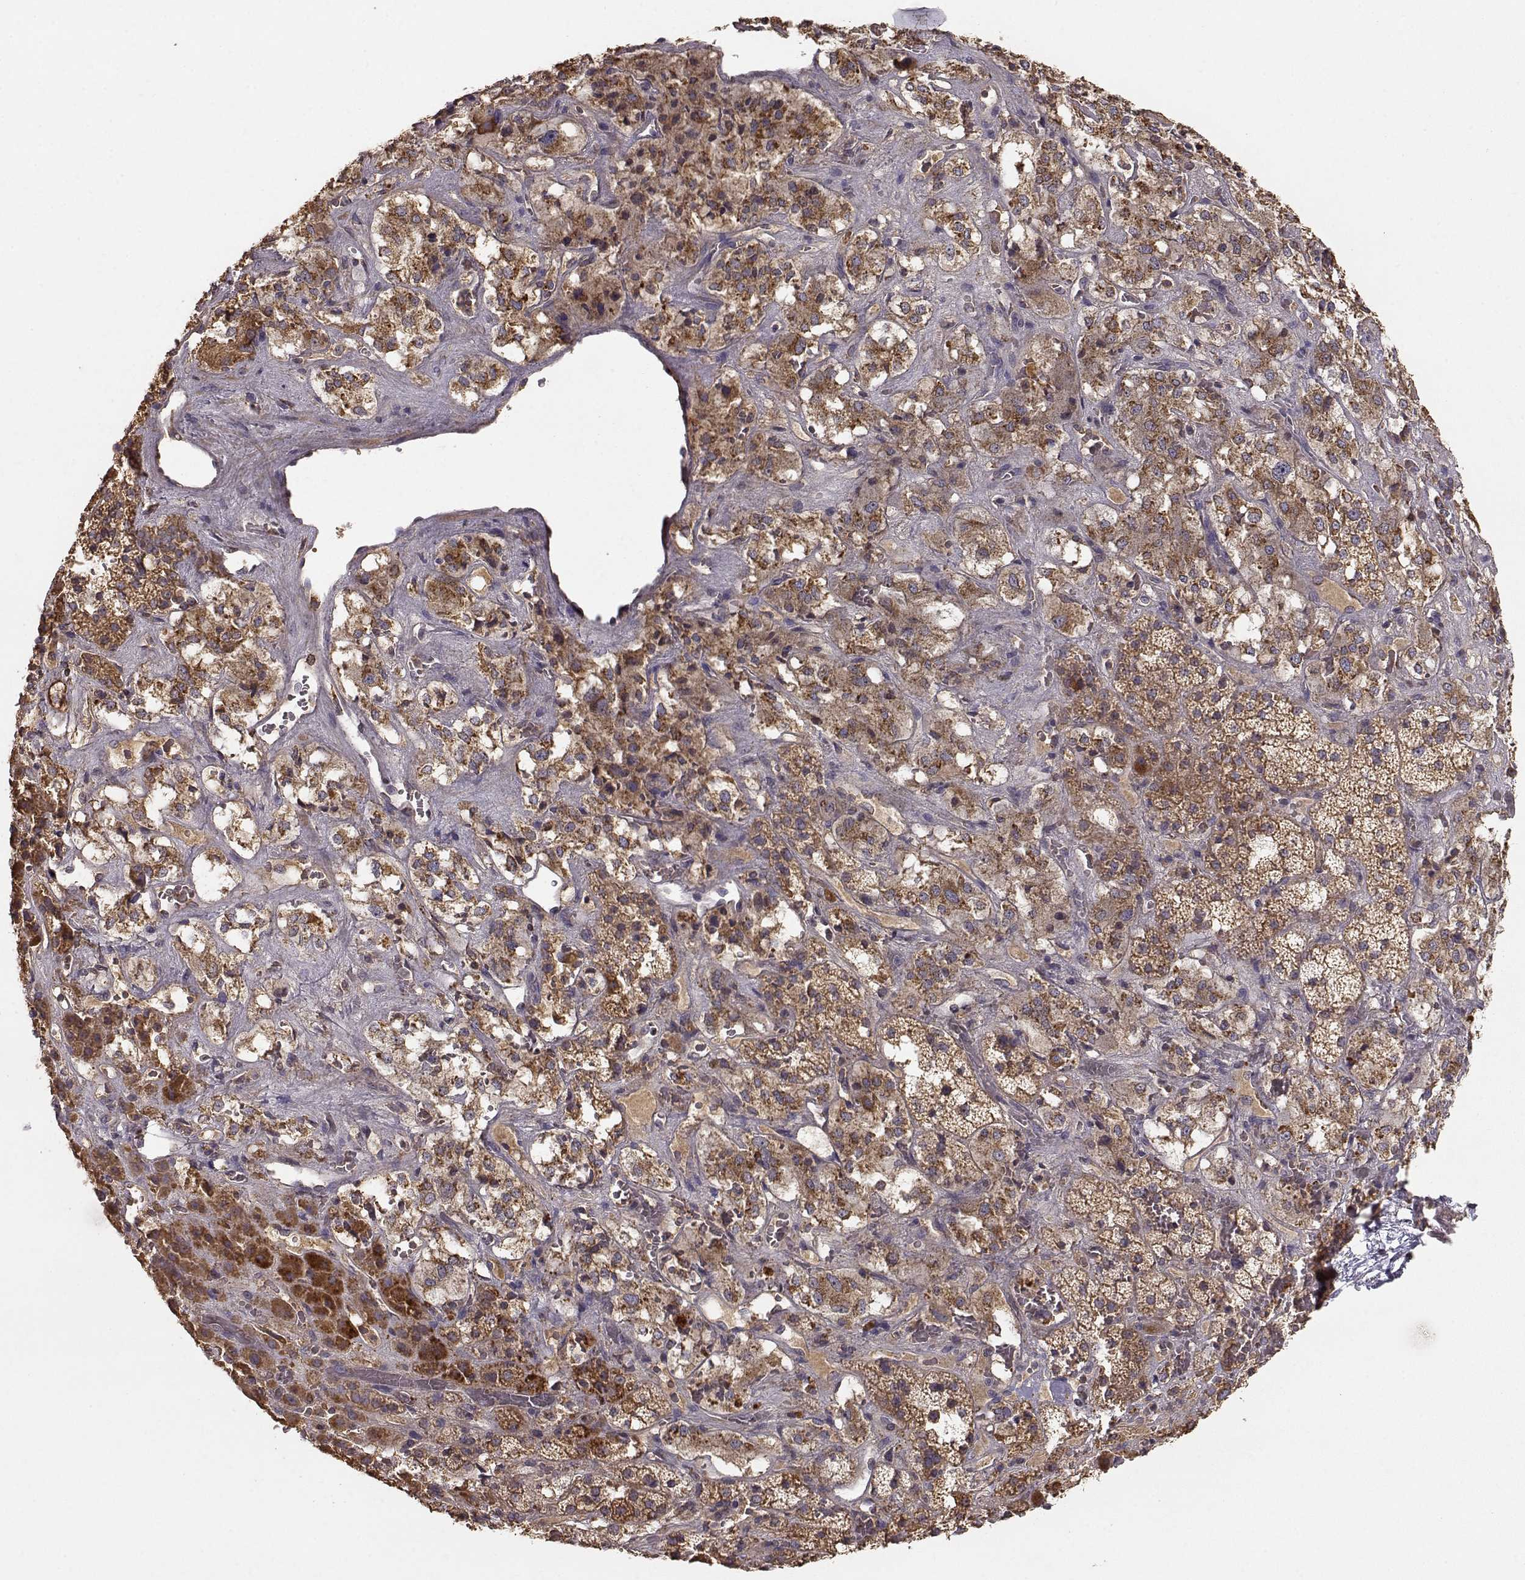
{"staining": {"intensity": "strong", "quantity": ">75%", "location": "cytoplasmic/membranous"}, "tissue": "adrenal gland", "cell_type": "Glandular cells", "image_type": "normal", "snomed": [{"axis": "morphology", "description": "Normal tissue, NOS"}, {"axis": "topography", "description": "Adrenal gland"}], "caption": "About >75% of glandular cells in normal adrenal gland show strong cytoplasmic/membranous protein positivity as visualized by brown immunohistochemical staining.", "gene": "TARS3", "patient": {"sex": "male", "age": 57}}